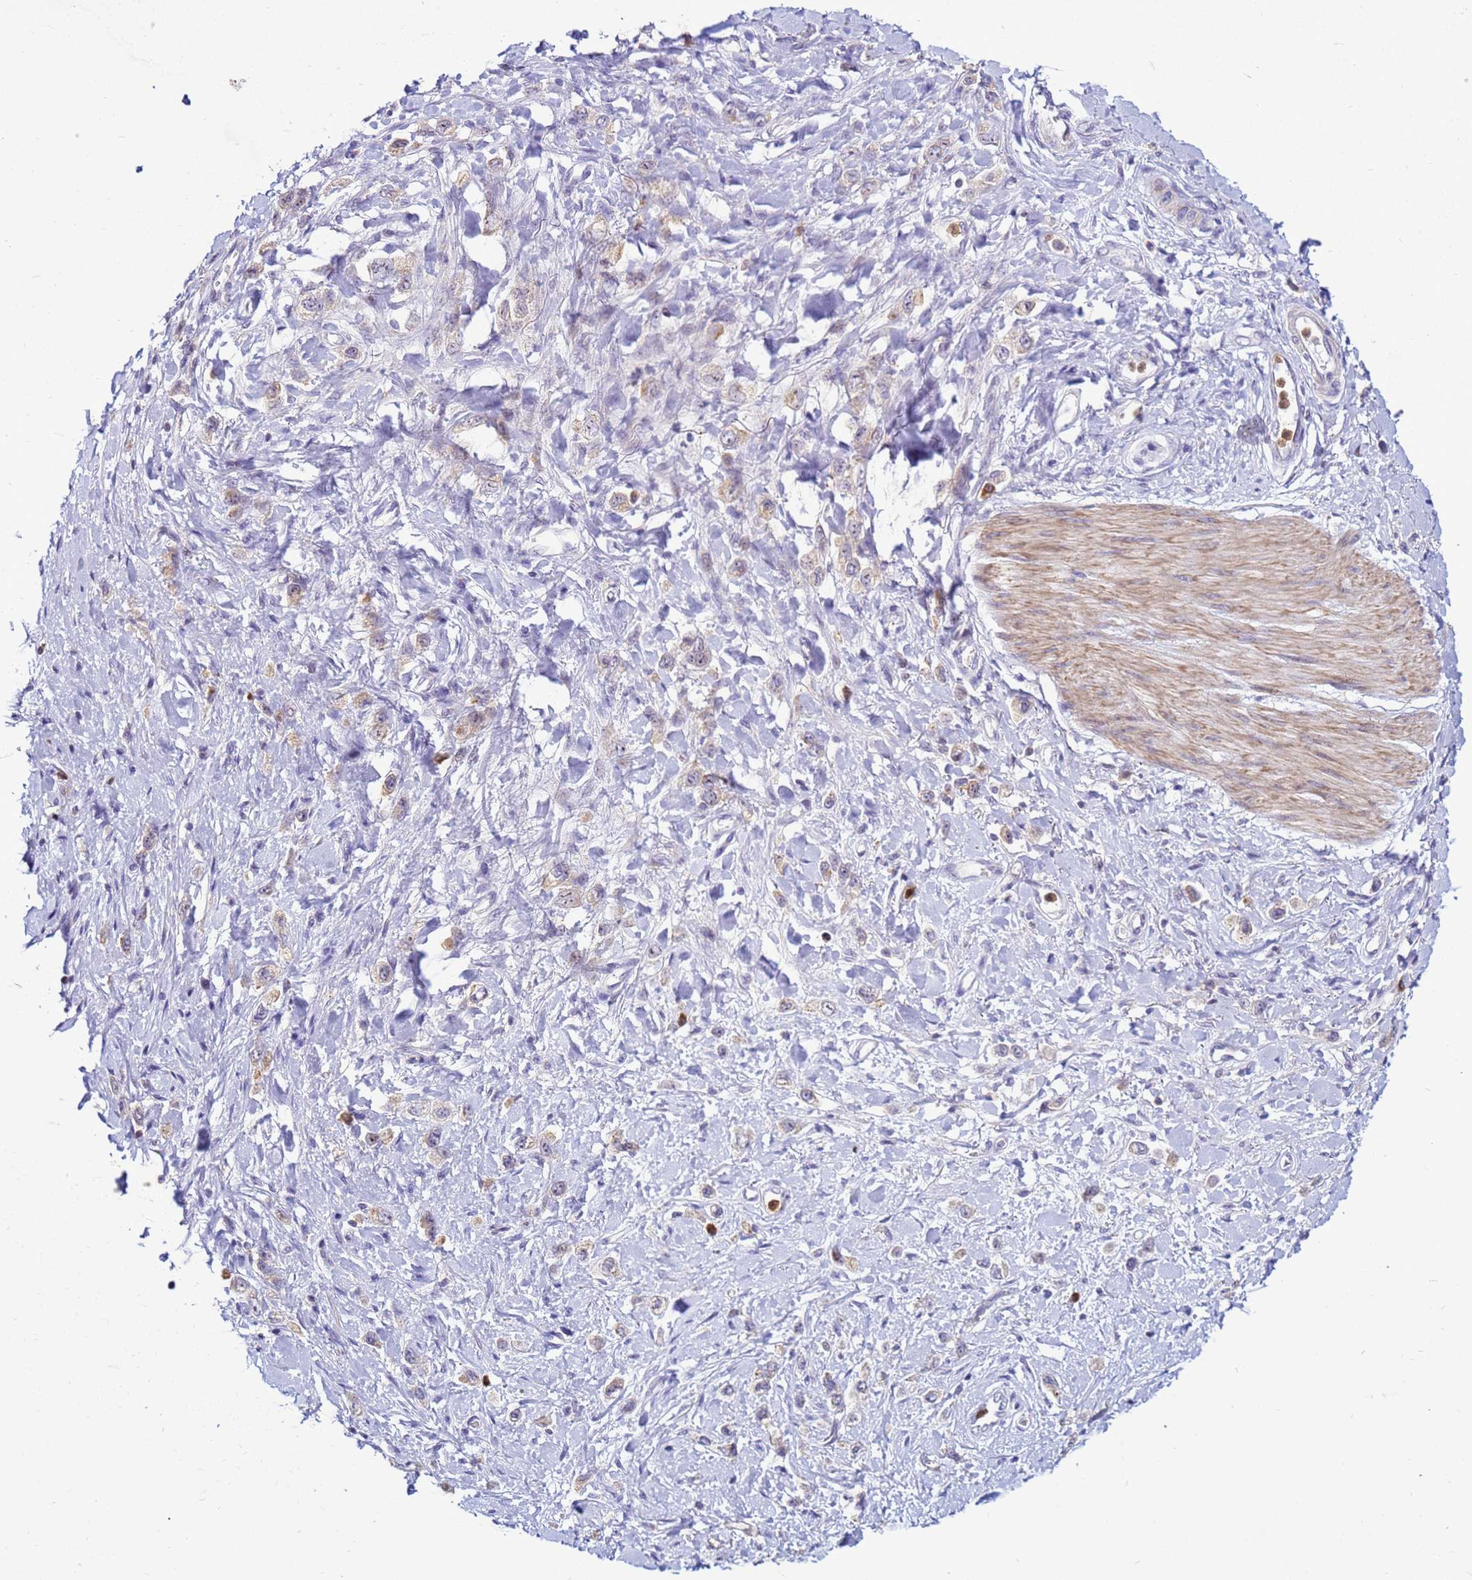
{"staining": {"intensity": "weak", "quantity": "25%-75%", "location": "cytoplasmic/membranous"}, "tissue": "stomach cancer", "cell_type": "Tumor cells", "image_type": "cancer", "snomed": [{"axis": "morphology", "description": "Adenocarcinoma, NOS"}, {"axis": "topography", "description": "Stomach"}], "caption": "Immunohistochemical staining of human stomach cancer (adenocarcinoma) exhibits low levels of weak cytoplasmic/membranous positivity in about 25%-75% of tumor cells. (DAB = brown stain, brightfield microscopy at high magnification).", "gene": "VPS4B", "patient": {"sex": "female", "age": 65}}